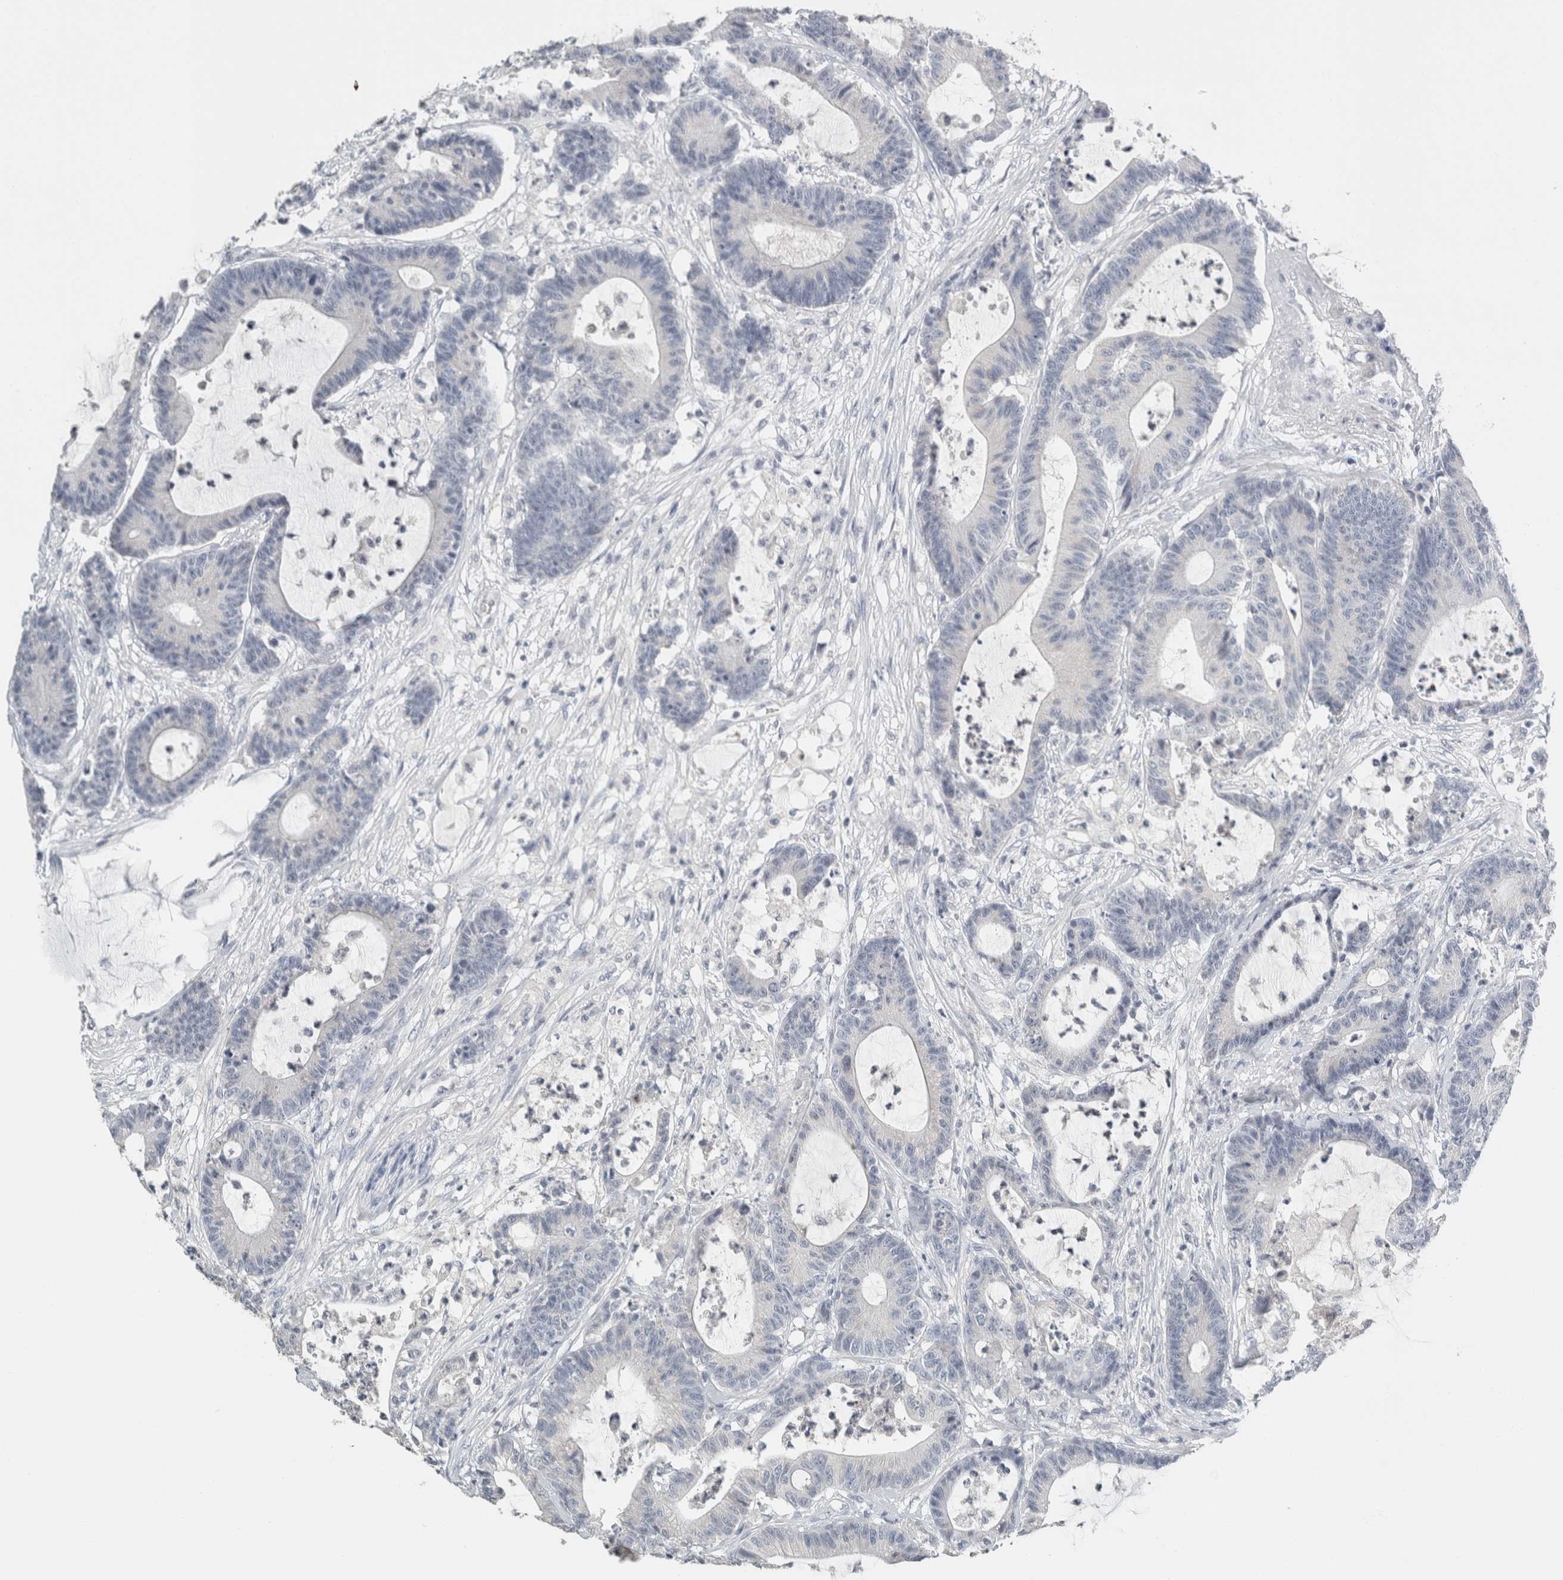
{"staining": {"intensity": "negative", "quantity": "none", "location": "none"}, "tissue": "colorectal cancer", "cell_type": "Tumor cells", "image_type": "cancer", "snomed": [{"axis": "morphology", "description": "Adenocarcinoma, NOS"}, {"axis": "topography", "description": "Colon"}], "caption": "Immunohistochemical staining of human colorectal cancer exhibits no significant positivity in tumor cells.", "gene": "CRAT", "patient": {"sex": "female", "age": 84}}